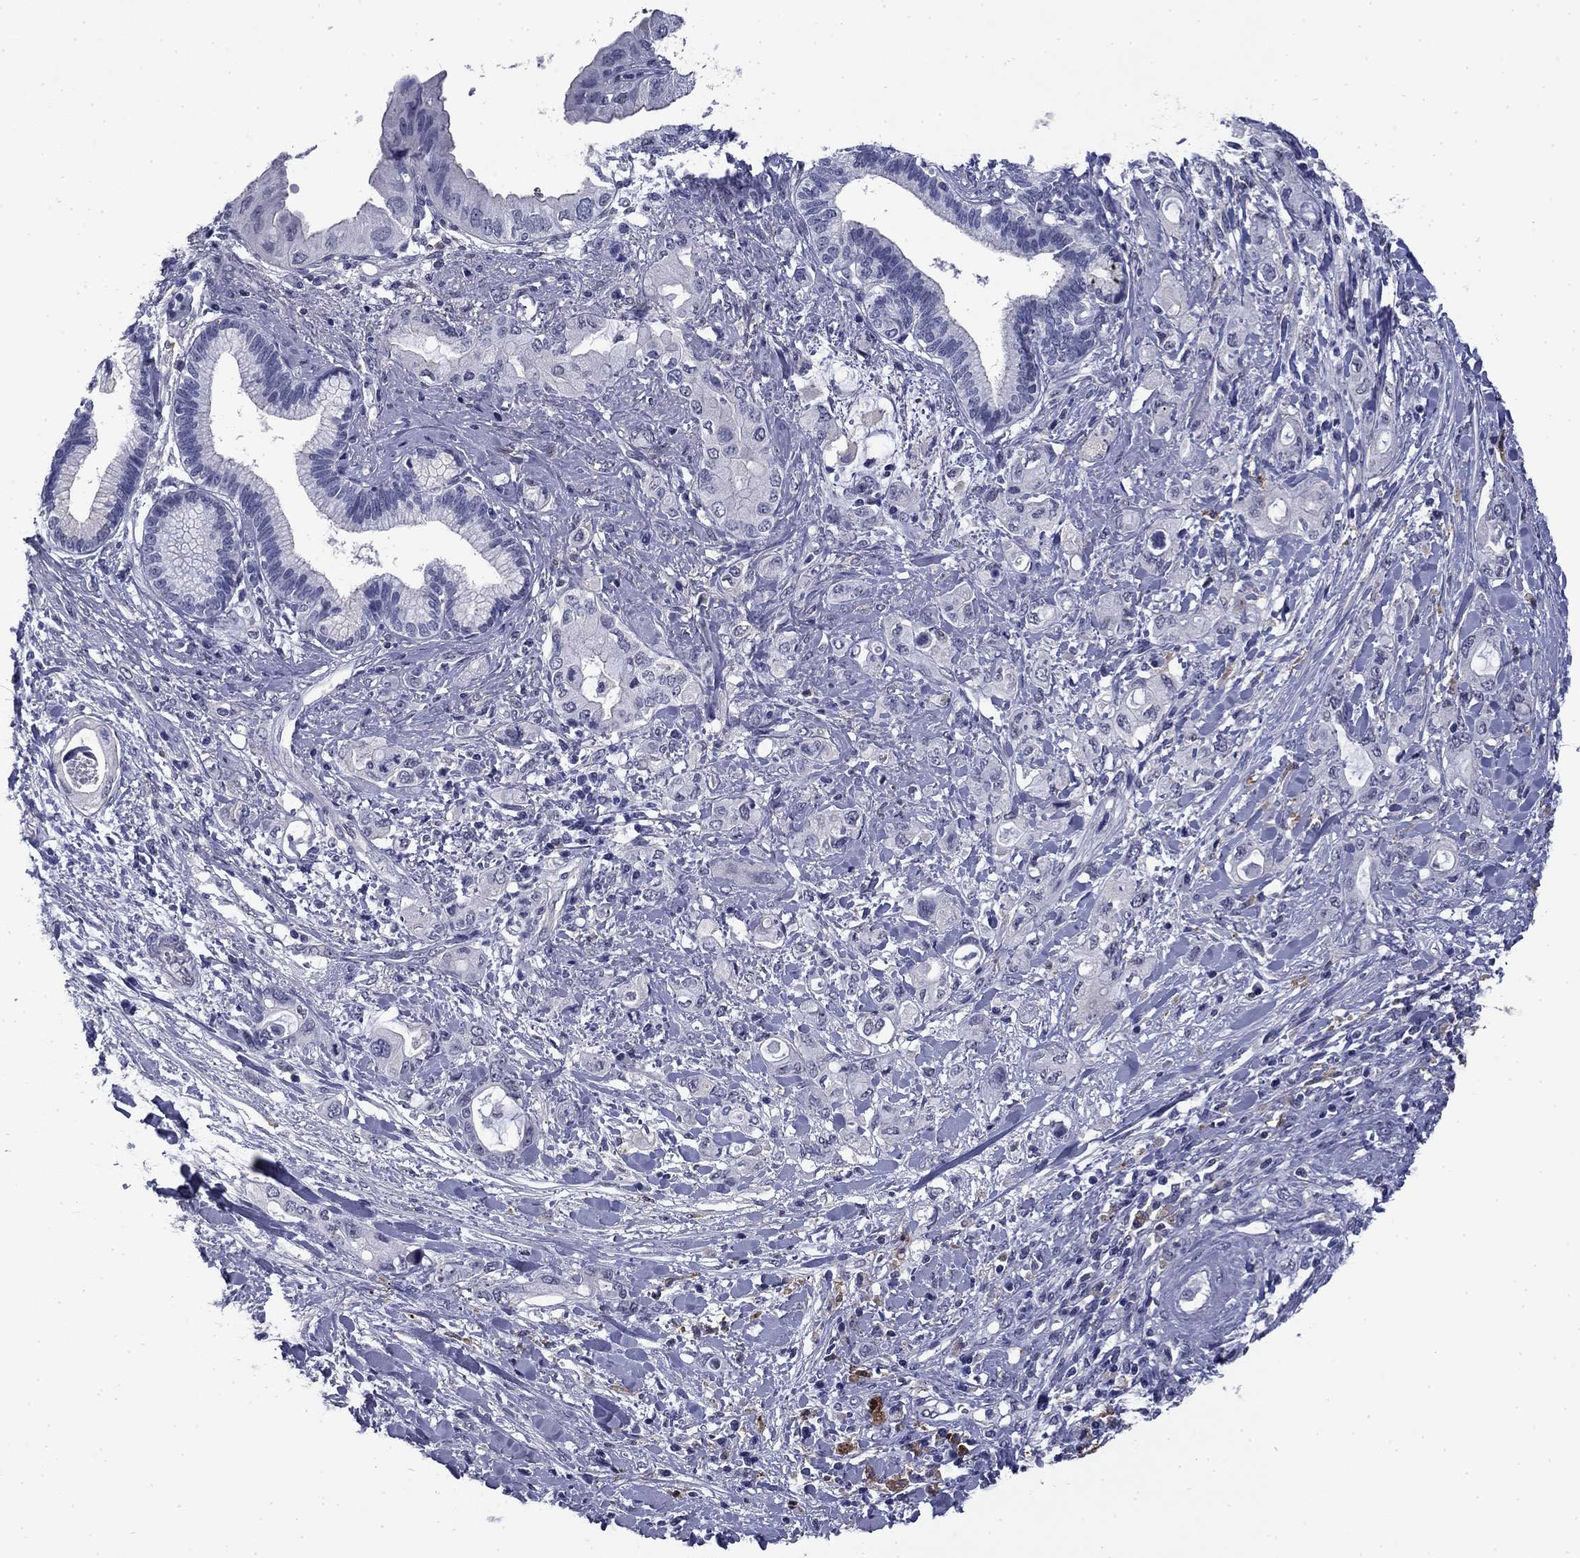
{"staining": {"intensity": "negative", "quantity": "none", "location": "none"}, "tissue": "pancreatic cancer", "cell_type": "Tumor cells", "image_type": "cancer", "snomed": [{"axis": "morphology", "description": "Adenocarcinoma, NOS"}, {"axis": "topography", "description": "Pancreas"}], "caption": "Protein analysis of pancreatic cancer (adenocarcinoma) displays no significant staining in tumor cells.", "gene": "BCL2L14", "patient": {"sex": "female", "age": 56}}